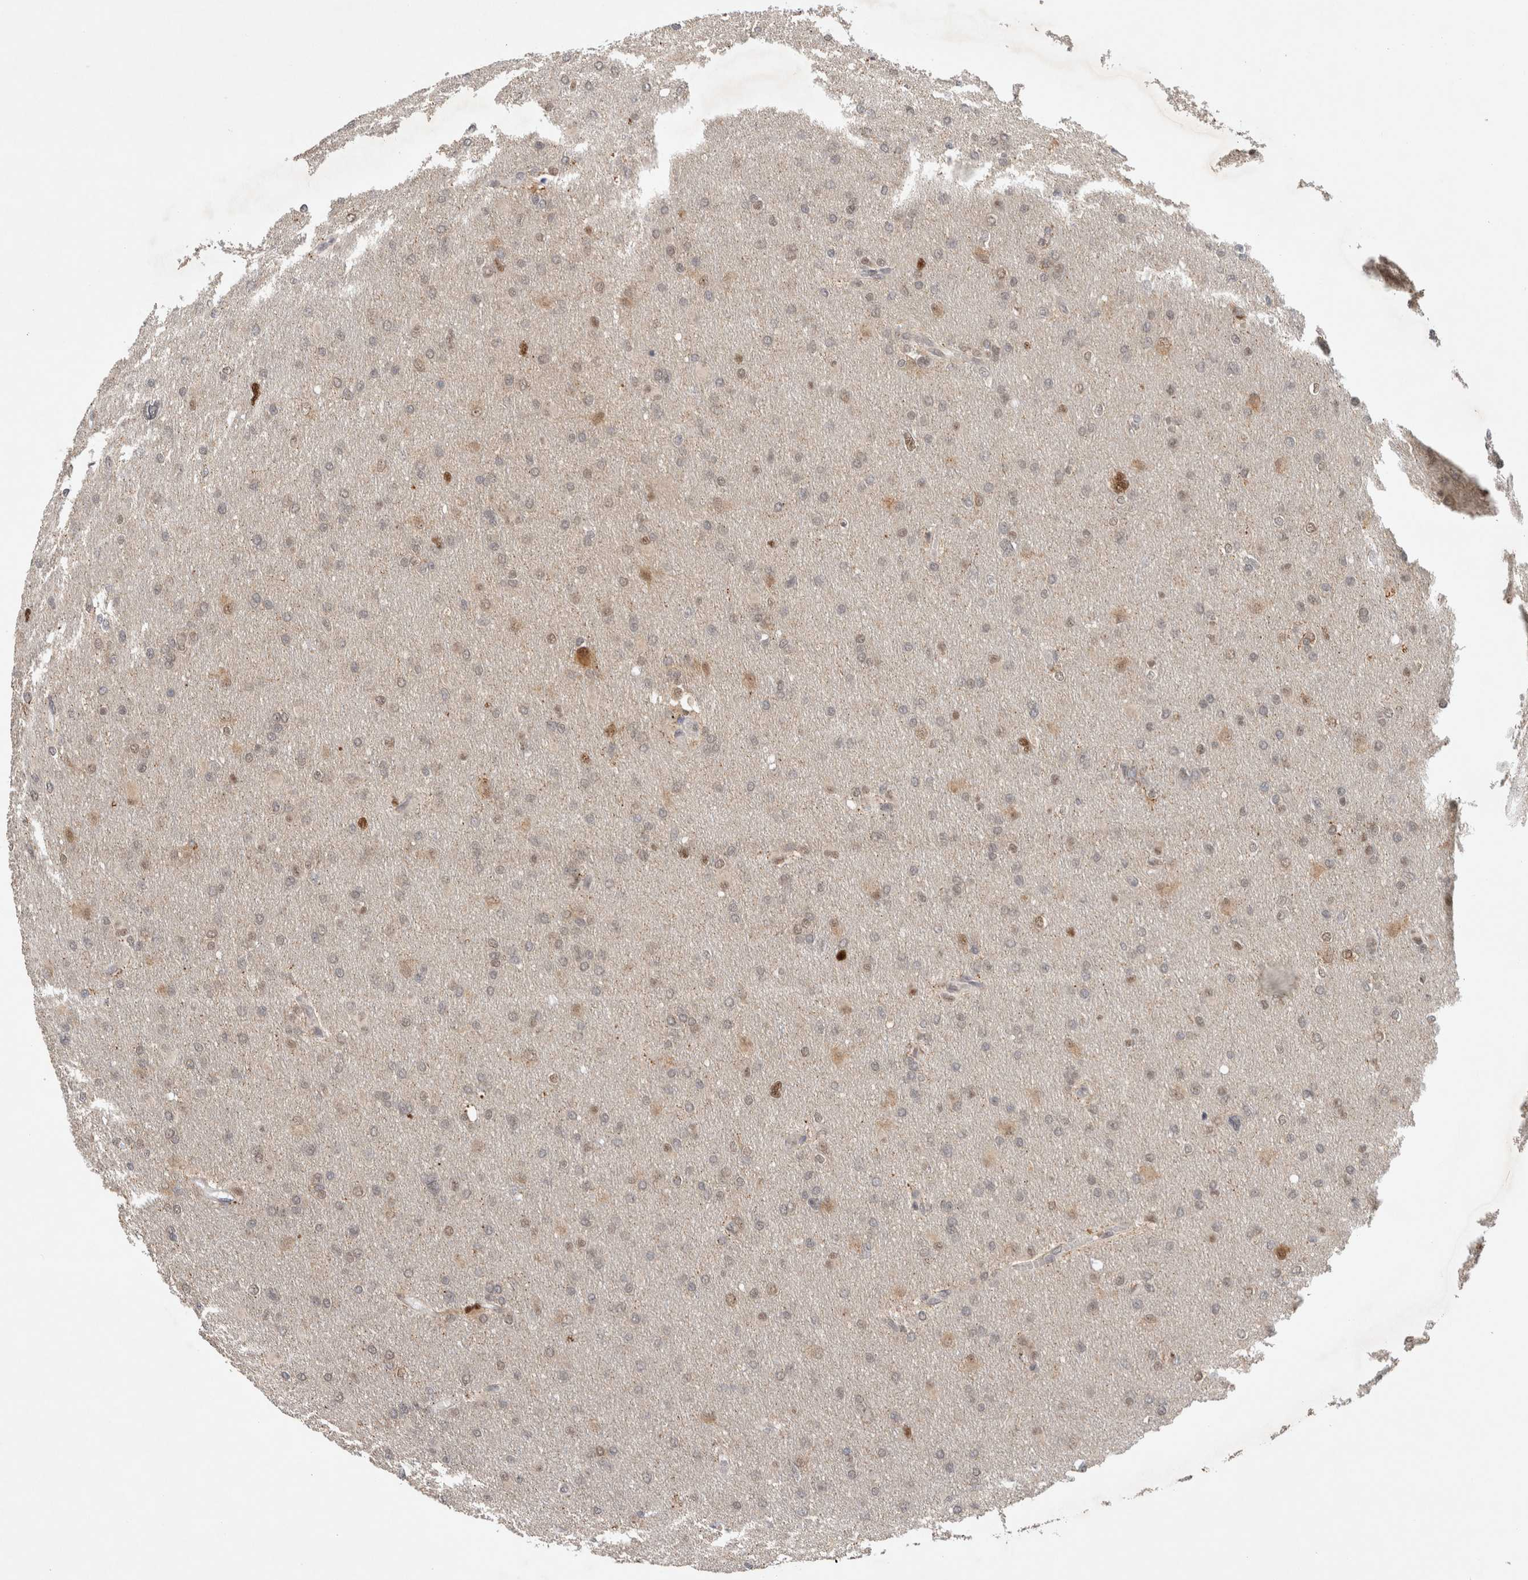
{"staining": {"intensity": "weak", "quantity": "25%-75%", "location": "nuclear"}, "tissue": "glioma", "cell_type": "Tumor cells", "image_type": "cancer", "snomed": [{"axis": "morphology", "description": "Glioma, malignant, High grade"}, {"axis": "topography", "description": "Cerebral cortex"}], "caption": "Immunohistochemical staining of human glioma shows low levels of weak nuclear expression in approximately 25%-75% of tumor cells. Nuclei are stained in blue.", "gene": "HESX1", "patient": {"sex": "female", "age": 36}}